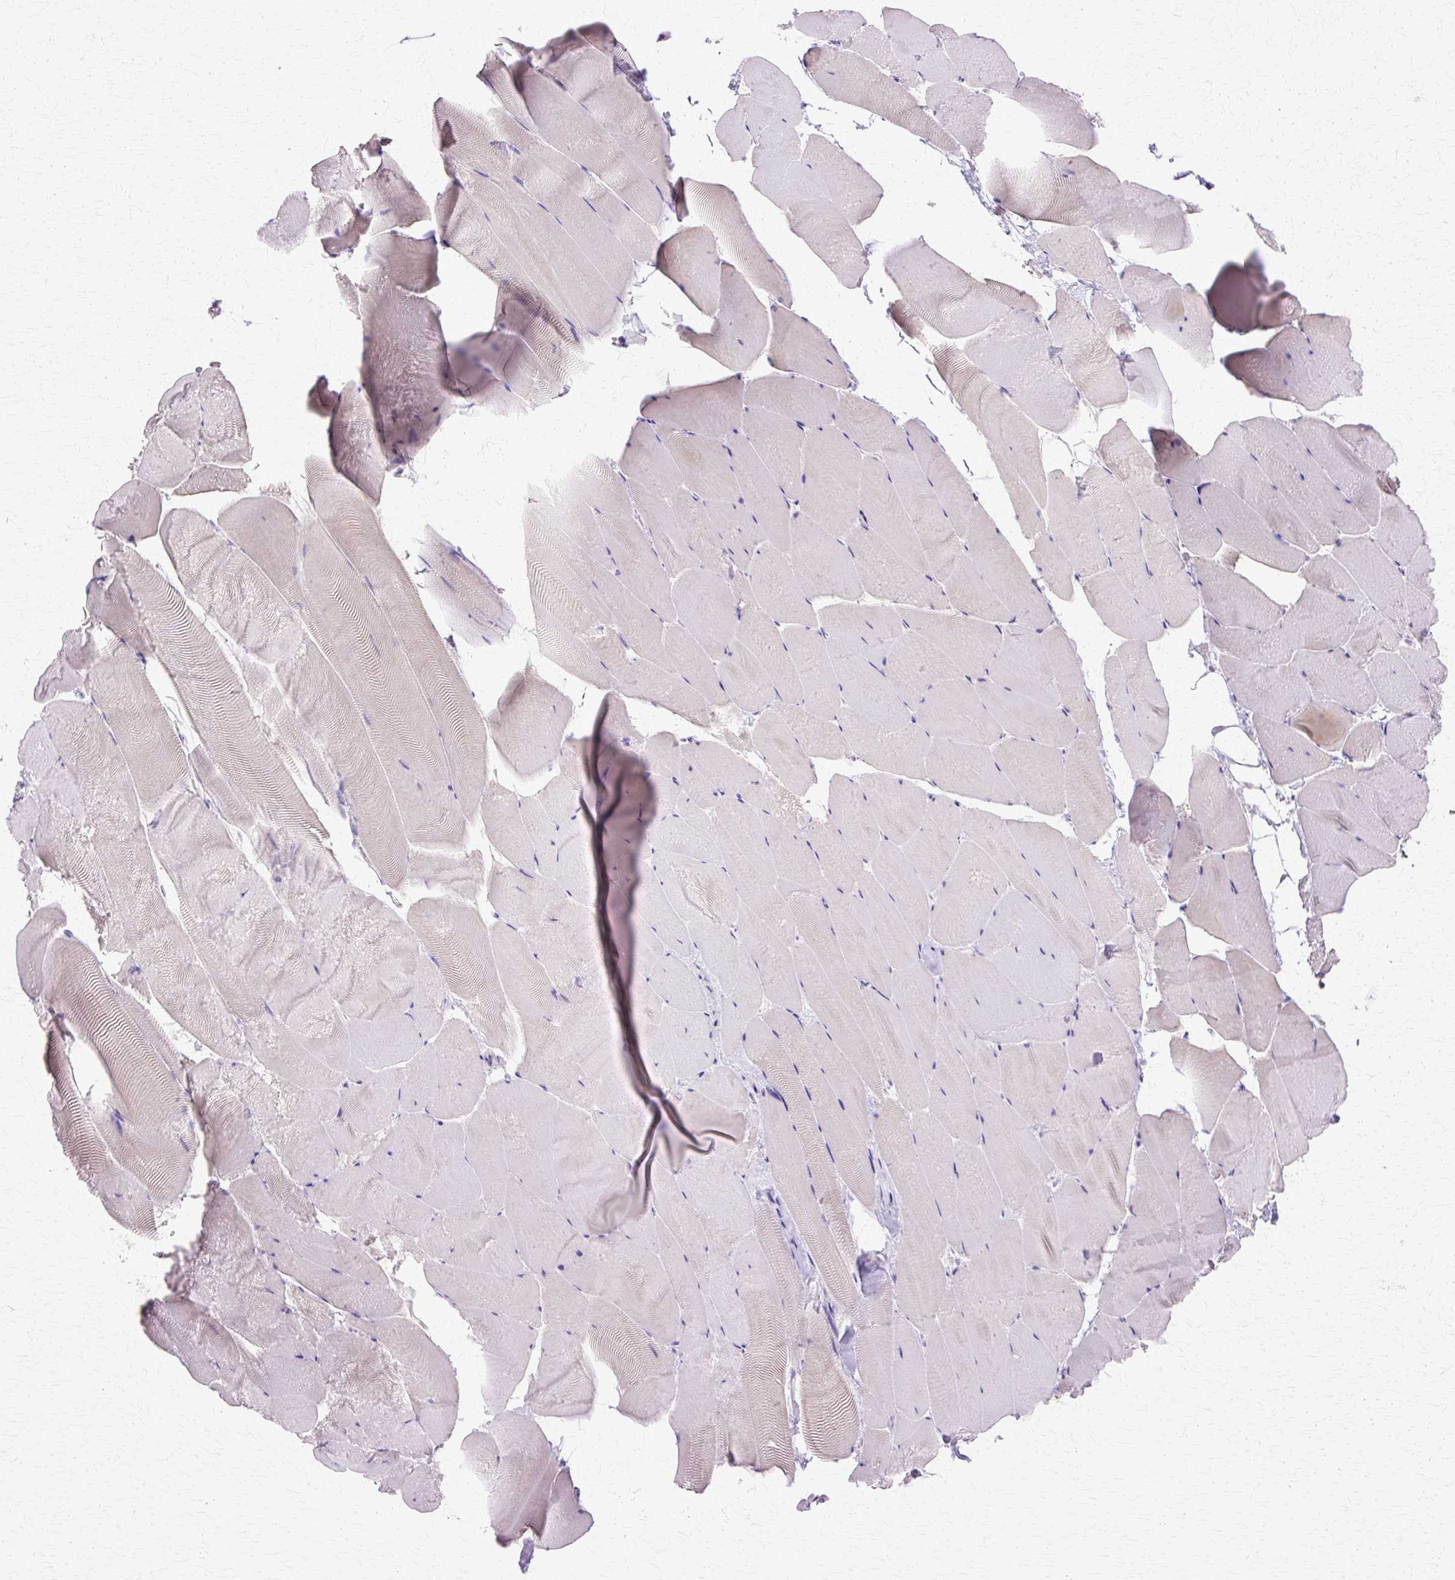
{"staining": {"intensity": "negative", "quantity": "none", "location": "none"}, "tissue": "skeletal muscle", "cell_type": "Myocytes", "image_type": "normal", "snomed": [{"axis": "morphology", "description": "Normal tissue, NOS"}, {"axis": "topography", "description": "Skeletal muscle"}], "caption": "Immunohistochemical staining of benign skeletal muscle displays no significant expression in myocytes. Brightfield microscopy of IHC stained with DAB (3,3'-diaminobenzidine) (brown) and hematoxylin (blue), captured at high magnification.", "gene": "HSPA1A", "patient": {"sex": "female", "age": 64}}